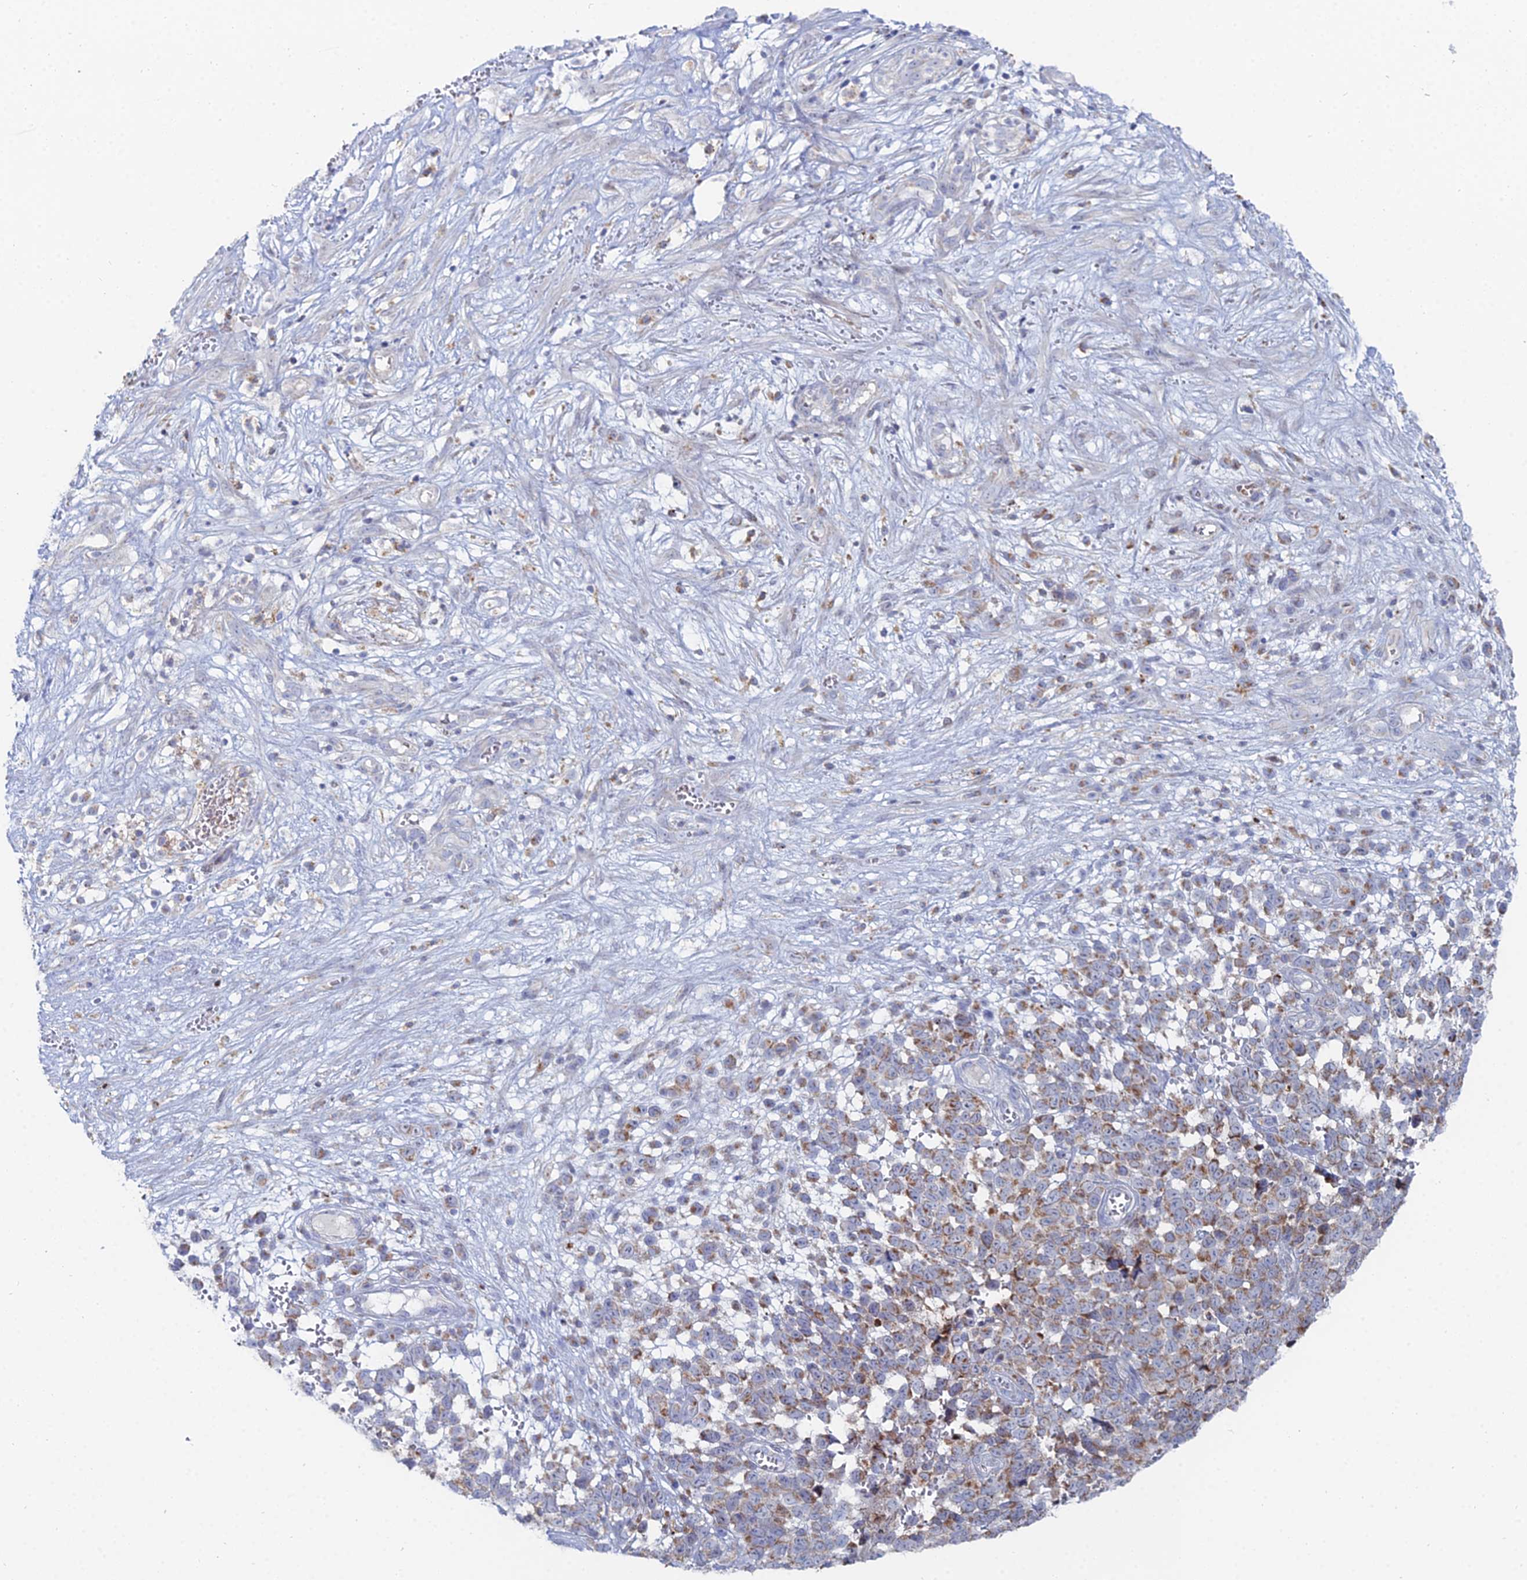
{"staining": {"intensity": "moderate", "quantity": ">75%", "location": "cytoplasmic/membranous"}, "tissue": "melanoma", "cell_type": "Tumor cells", "image_type": "cancer", "snomed": [{"axis": "morphology", "description": "Malignant melanoma, NOS"}, {"axis": "topography", "description": "Nose, NOS"}], "caption": "Protein expression by immunohistochemistry displays moderate cytoplasmic/membranous expression in approximately >75% of tumor cells in melanoma. (Stains: DAB in brown, nuclei in blue, Microscopy: brightfield microscopy at high magnification).", "gene": "MPC1", "patient": {"sex": "female", "age": 48}}